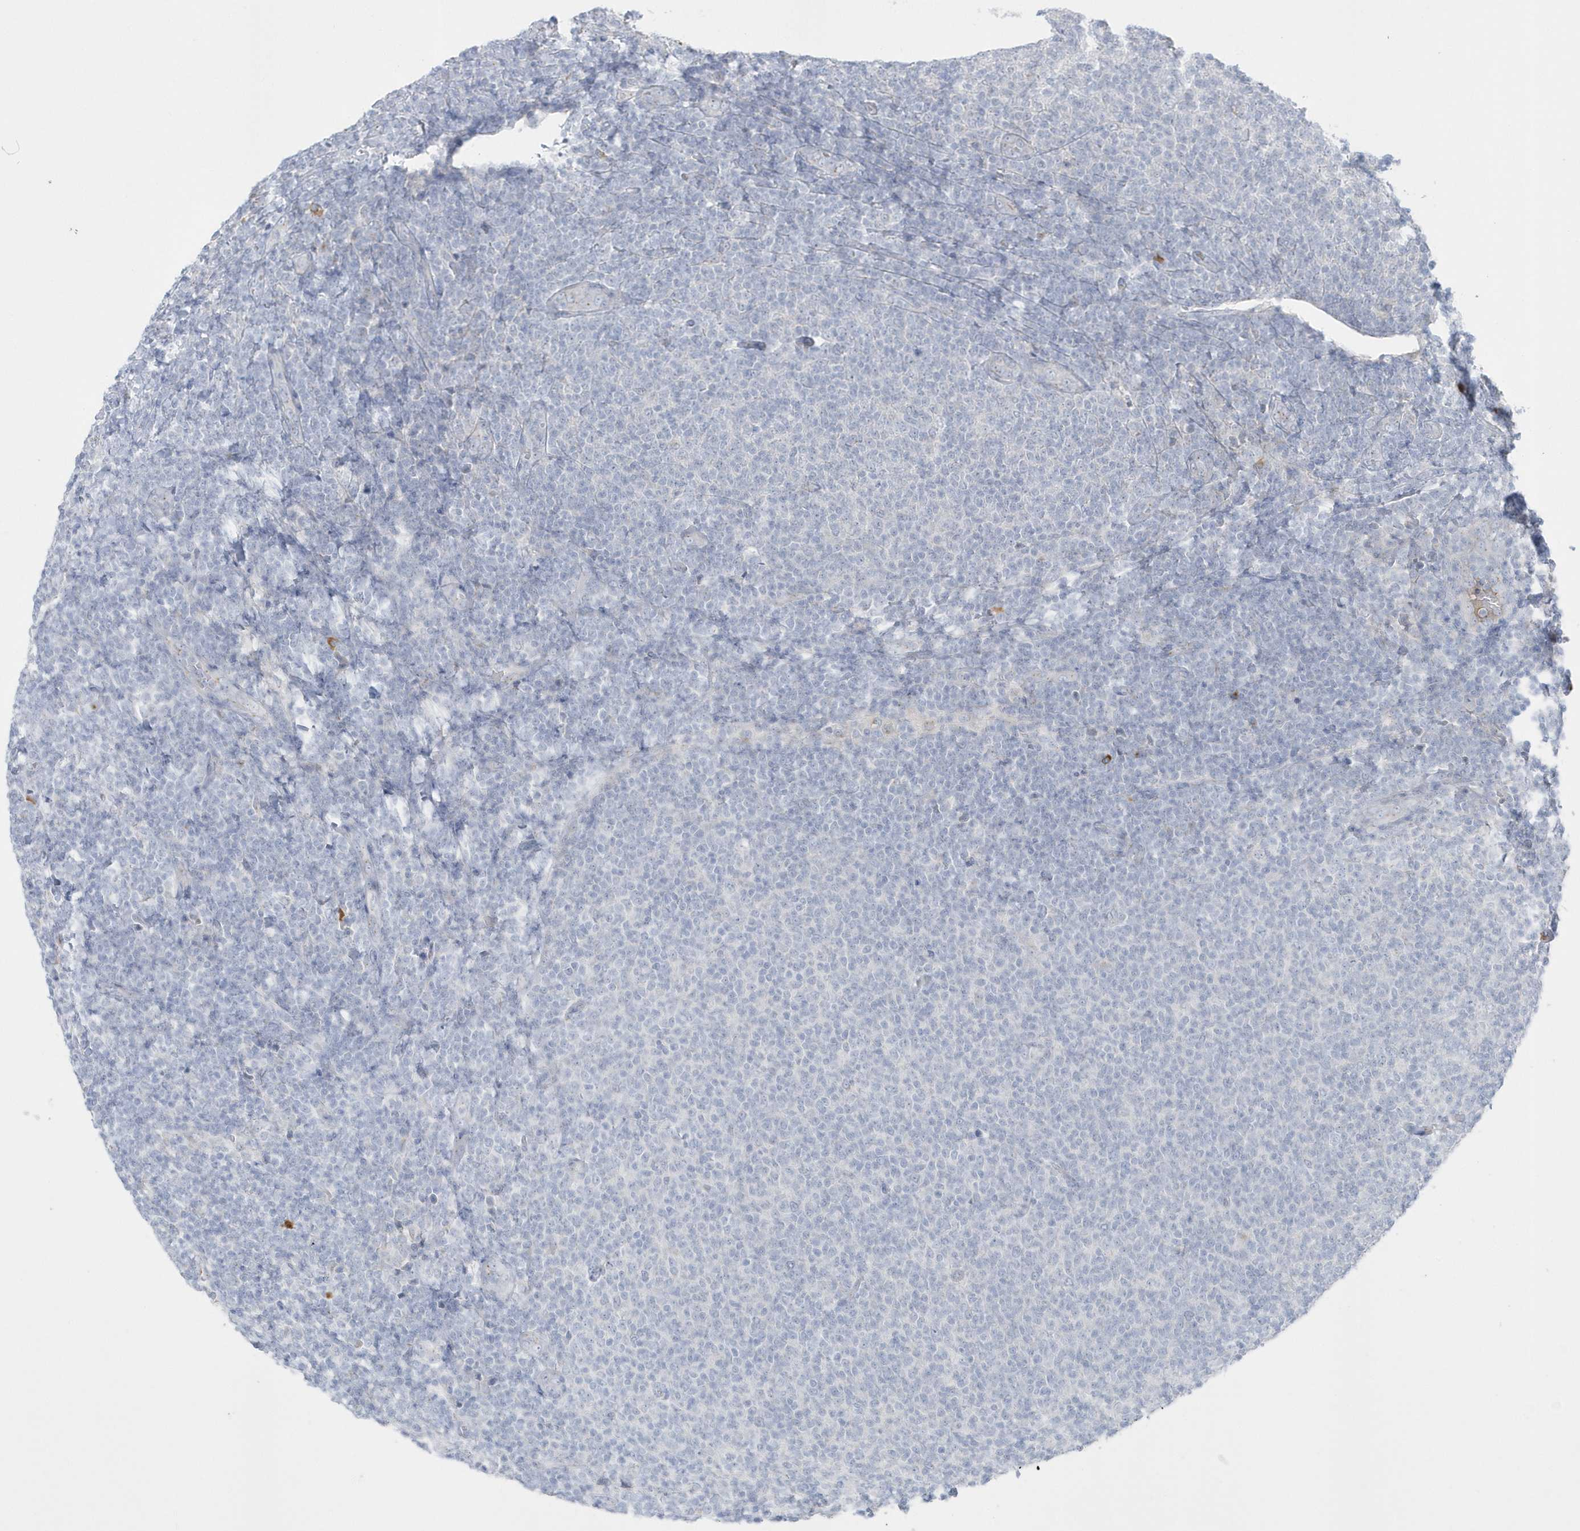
{"staining": {"intensity": "negative", "quantity": "none", "location": "none"}, "tissue": "lymphoma", "cell_type": "Tumor cells", "image_type": "cancer", "snomed": [{"axis": "morphology", "description": "Malignant lymphoma, non-Hodgkin's type, Low grade"}, {"axis": "topography", "description": "Lymph node"}], "caption": "The micrograph exhibits no staining of tumor cells in low-grade malignant lymphoma, non-Hodgkin's type.", "gene": "SEMA3D", "patient": {"sex": "male", "age": 66}}